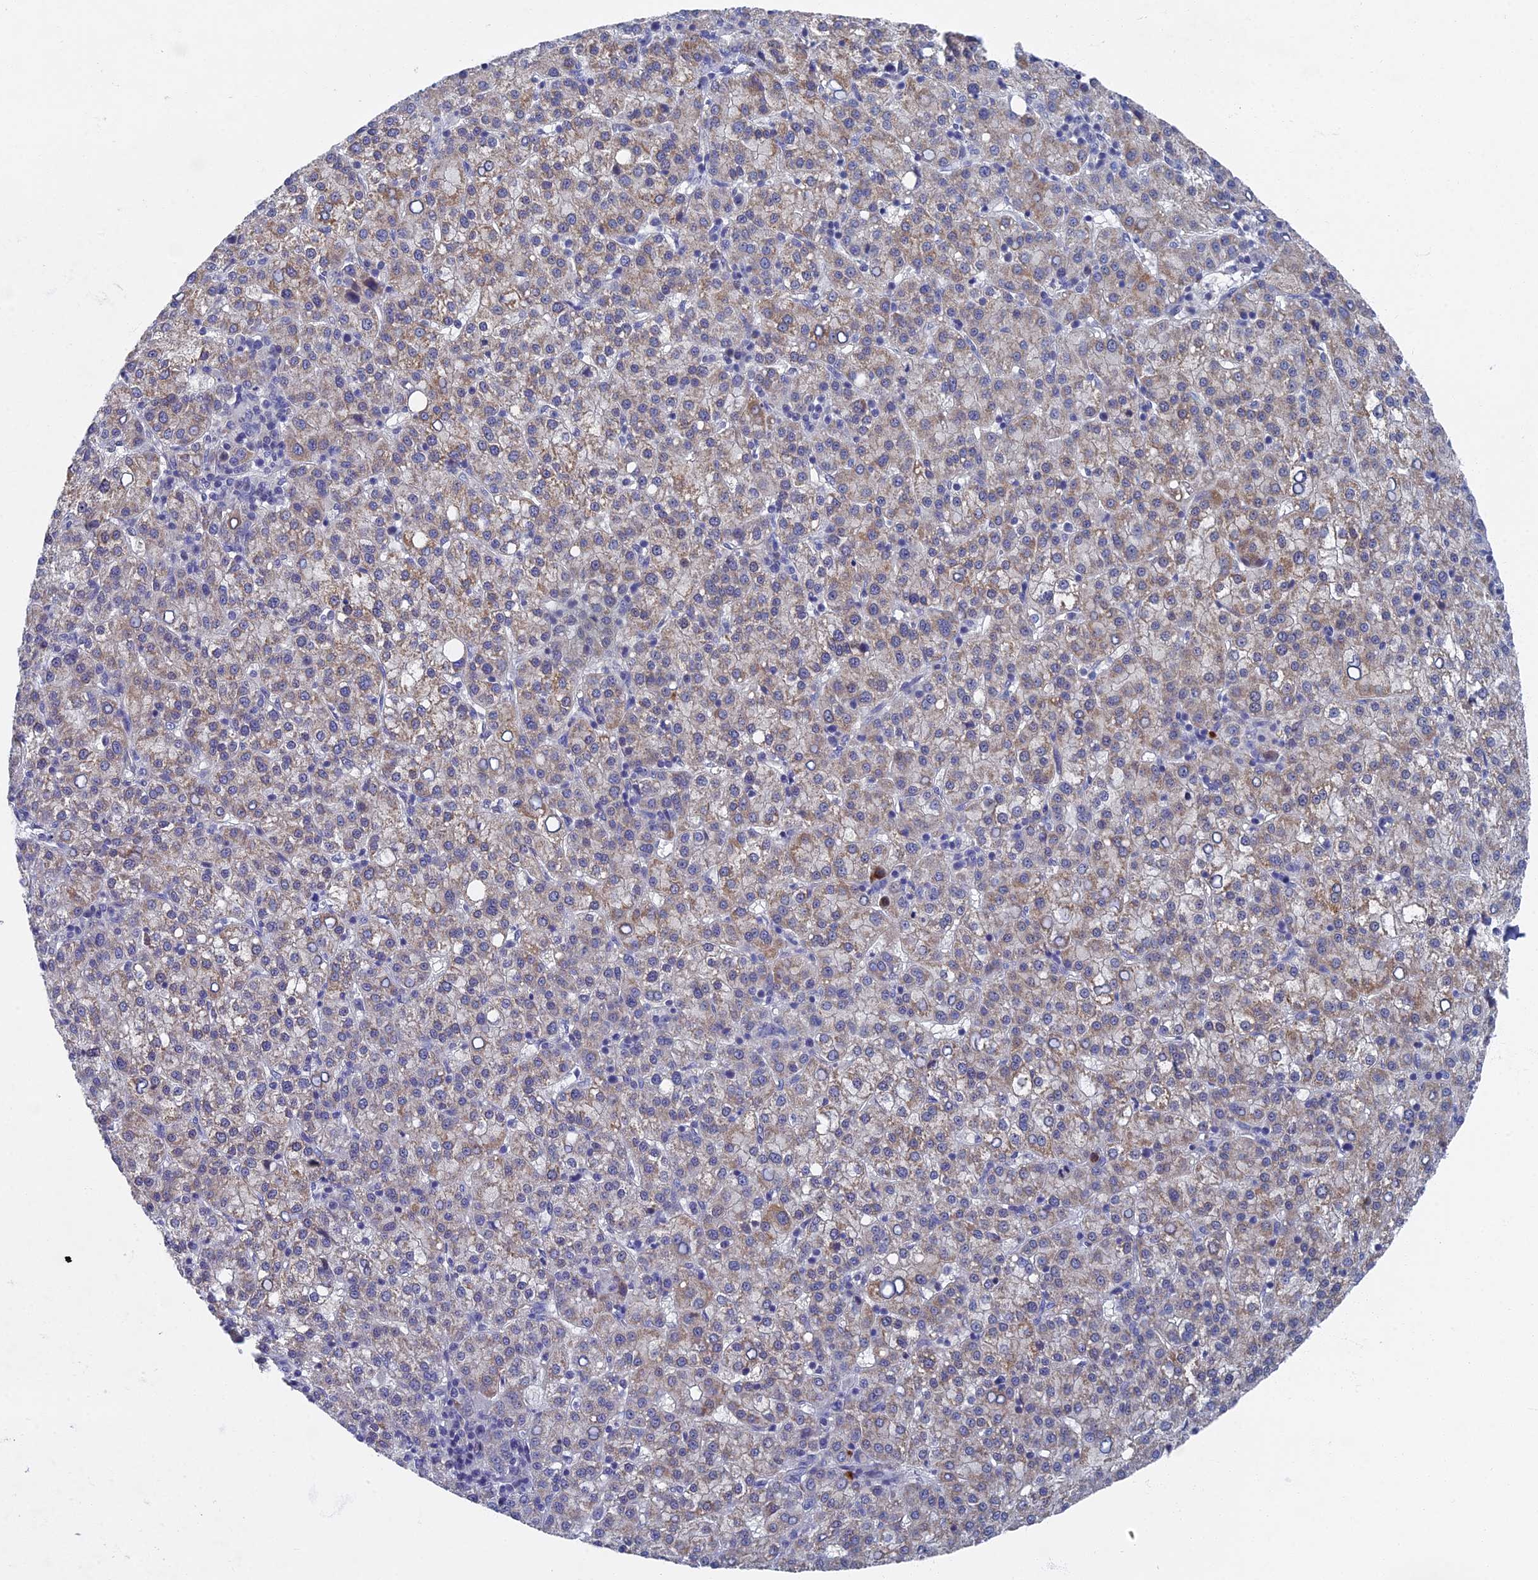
{"staining": {"intensity": "weak", "quantity": ">75%", "location": "cytoplasmic/membranous"}, "tissue": "liver cancer", "cell_type": "Tumor cells", "image_type": "cancer", "snomed": [{"axis": "morphology", "description": "Carcinoma, Hepatocellular, NOS"}, {"axis": "topography", "description": "Liver"}], "caption": "Weak cytoplasmic/membranous positivity is appreciated in approximately >75% of tumor cells in hepatocellular carcinoma (liver).", "gene": "SPIN4", "patient": {"sex": "female", "age": 58}}